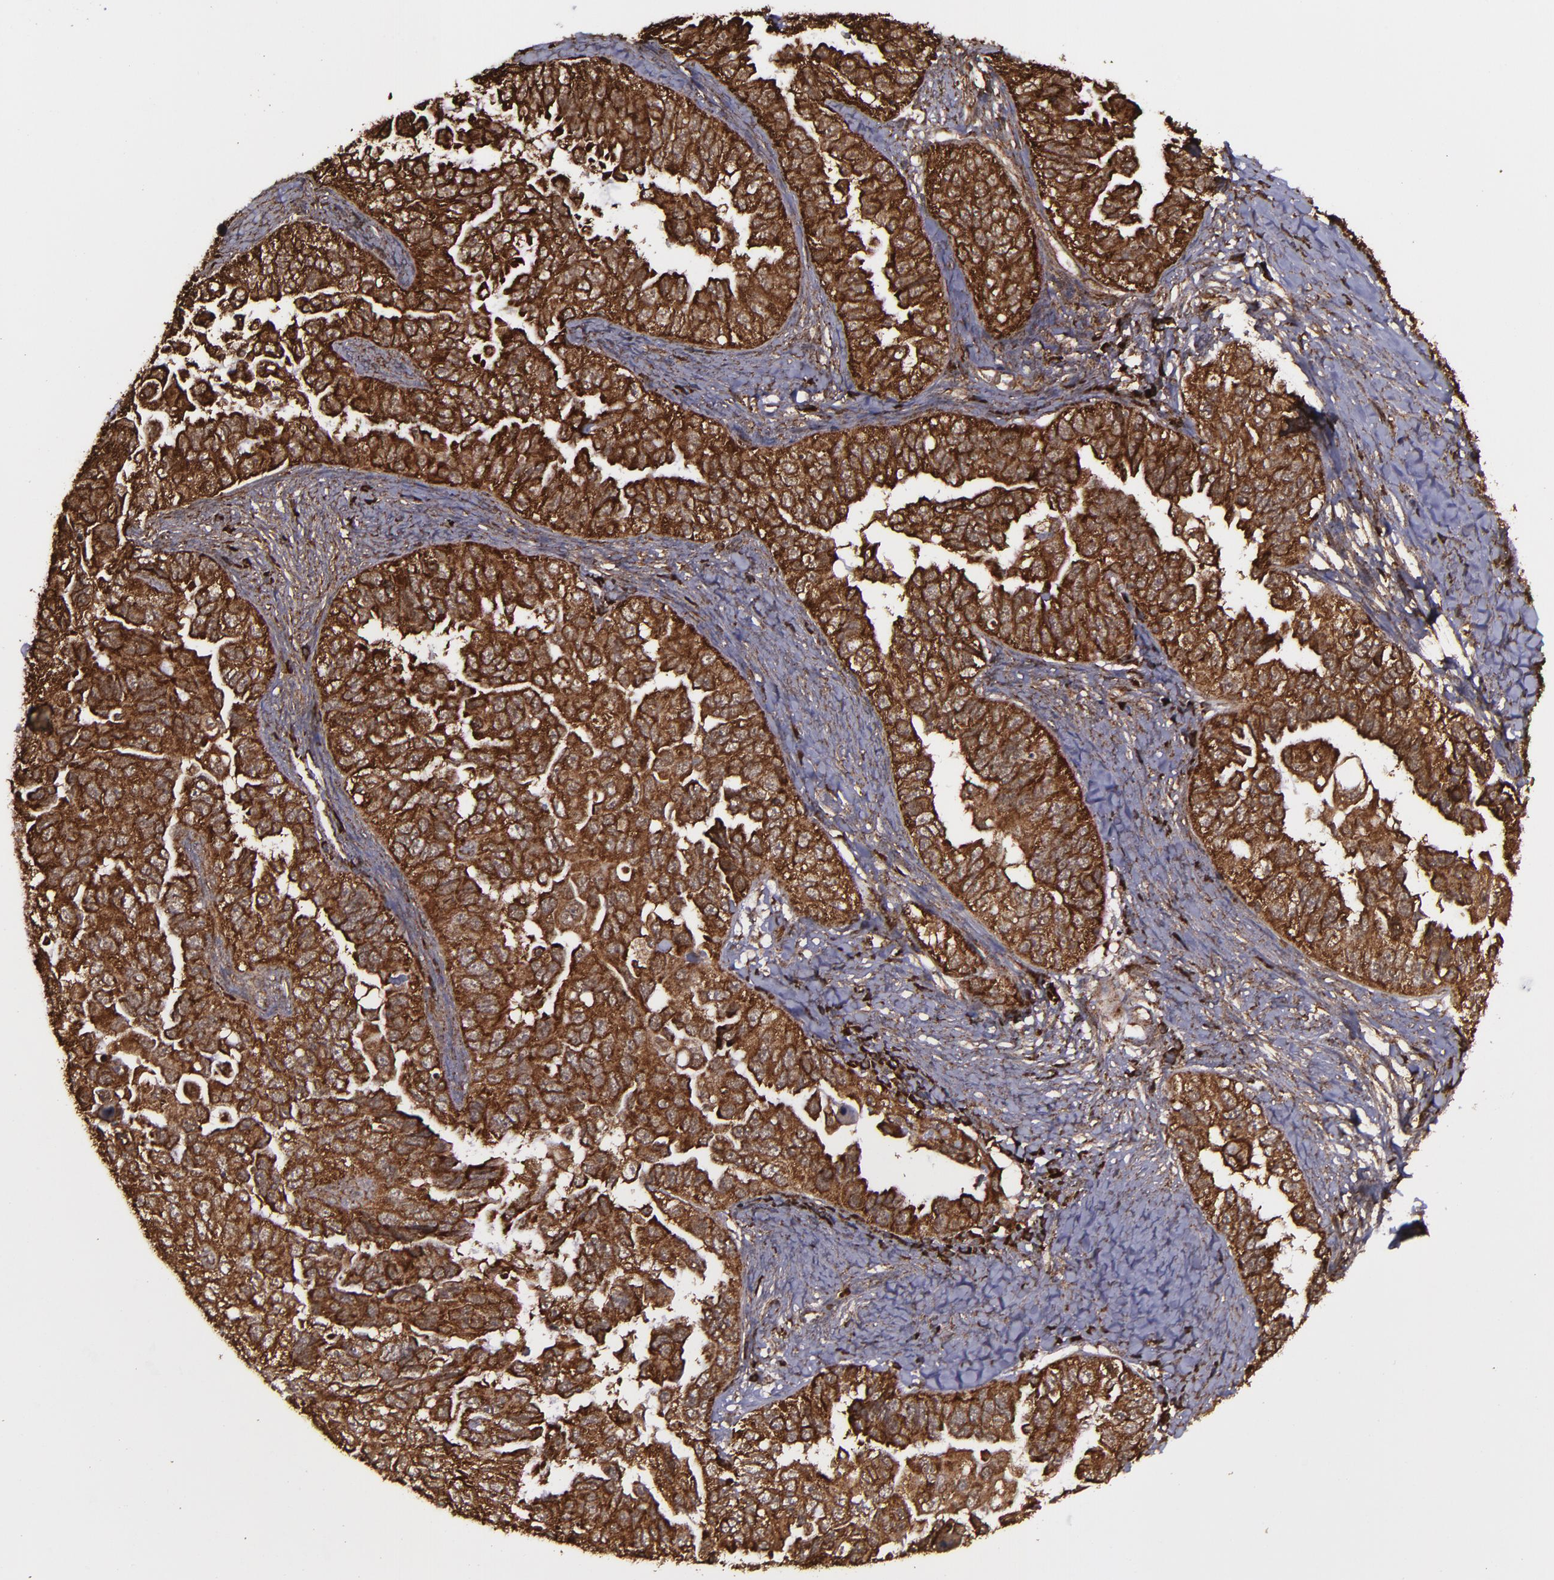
{"staining": {"intensity": "strong", "quantity": ">75%", "location": "cytoplasmic/membranous,nuclear"}, "tissue": "ovarian cancer", "cell_type": "Tumor cells", "image_type": "cancer", "snomed": [{"axis": "morphology", "description": "Cystadenocarcinoma, serous, NOS"}, {"axis": "topography", "description": "Ovary"}], "caption": "This micrograph reveals immunohistochemistry (IHC) staining of ovarian cancer (serous cystadenocarcinoma), with high strong cytoplasmic/membranous and nuclear expression in approximately >75% of tumor cells.", "gene": "EIF4ENIF1", "patient": {"sex": "female", "age": 82}}